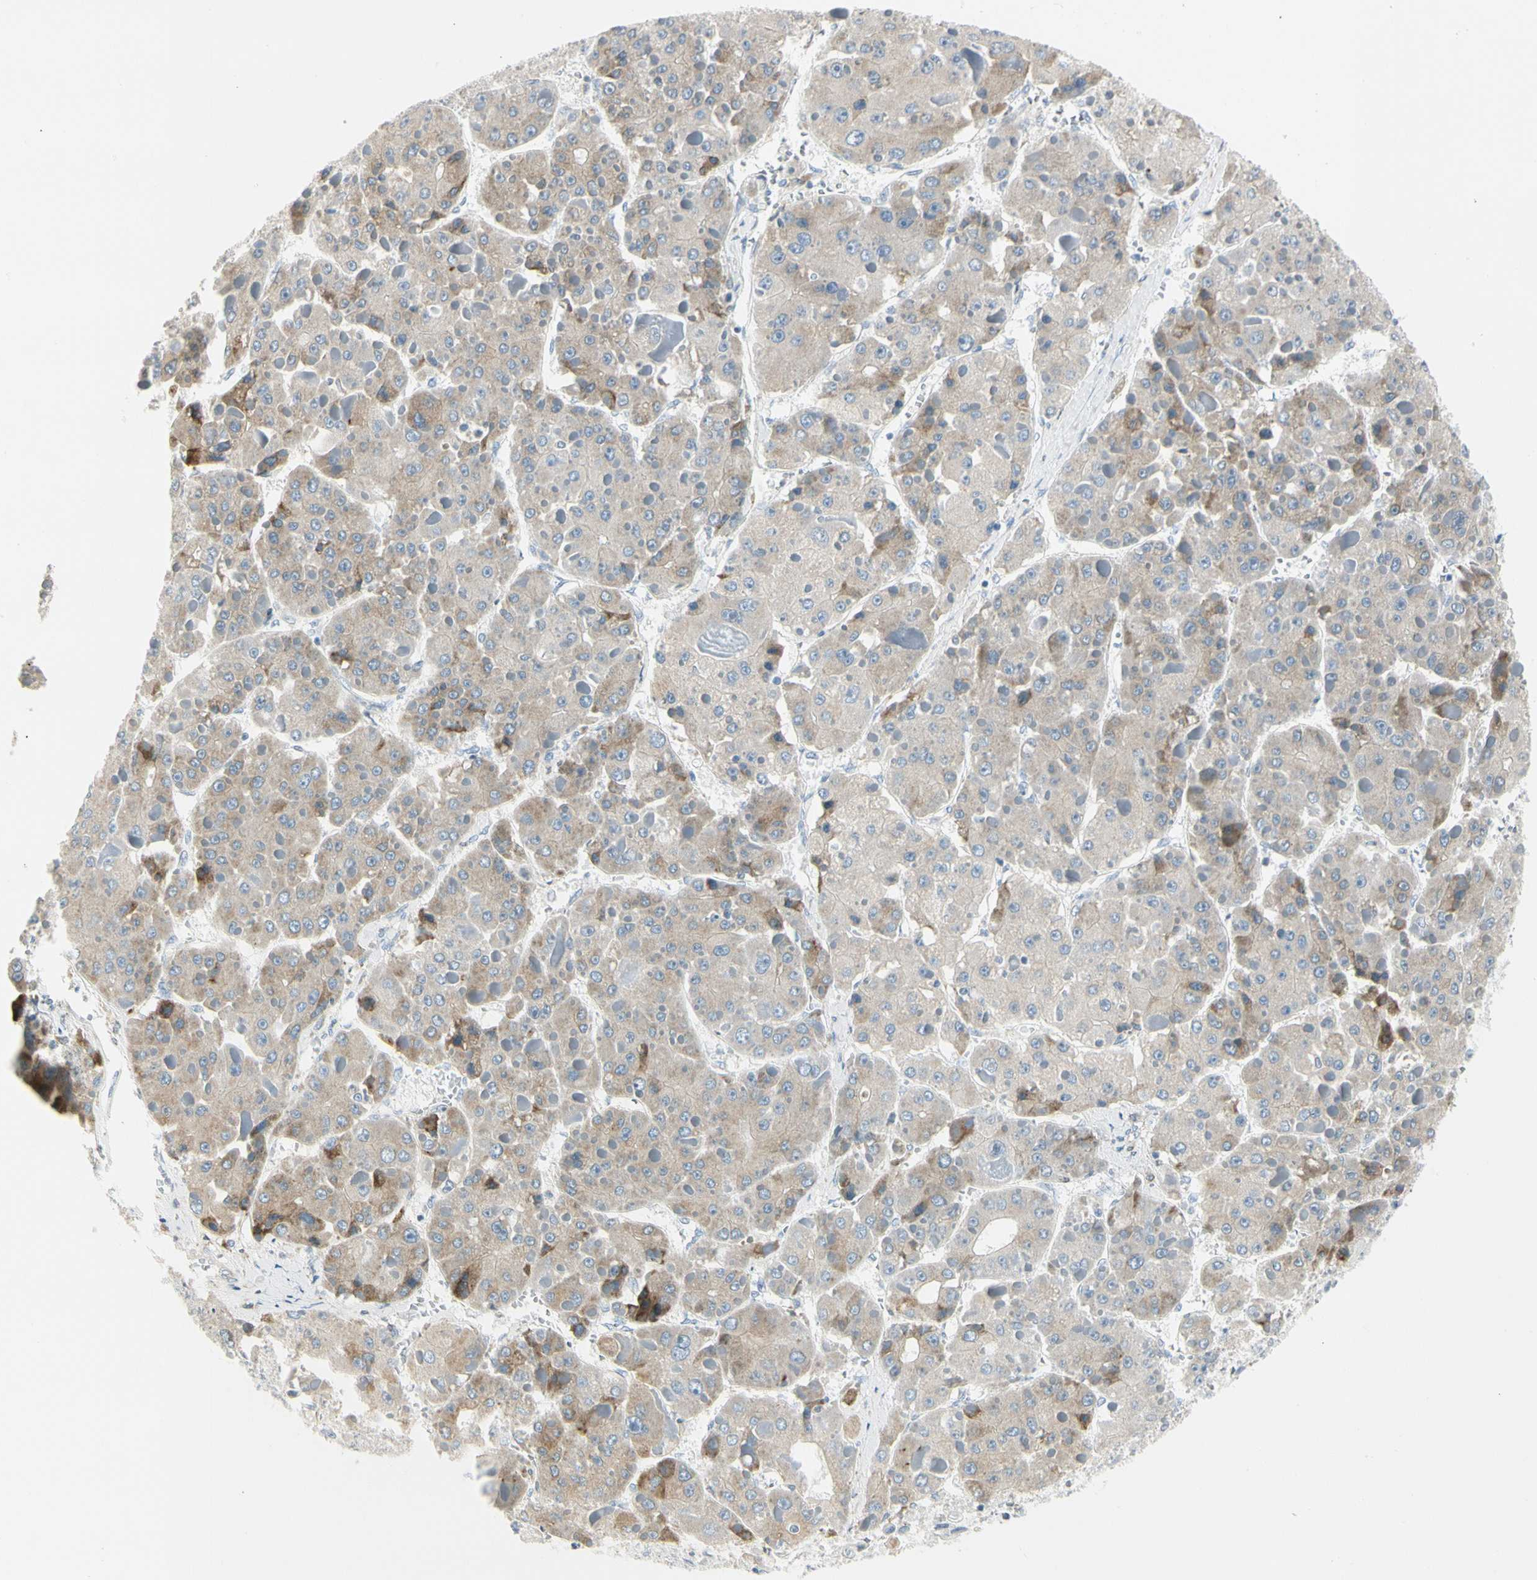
{"staining": {"intensity": "weak", "quantity": "<25%", "location": "cytoplasmic/membranous"}, "tissue": "liver cancer", "cell_type": "Tumor cells", "image_type": "cancer", "snomed": [{"axis": "morphology", "description": "Carcinoma, Hepatocellular, NOS"}, {"axis": "topography", "description": "Liver"}], "caption": "IHC photomicrograph of liver hepatocellular carcinoma stained for a protein (brown), which reveals no expression in tumor cells.", "gene": "TNFSF11", "patient": {"sex": "female", "age": 73}}